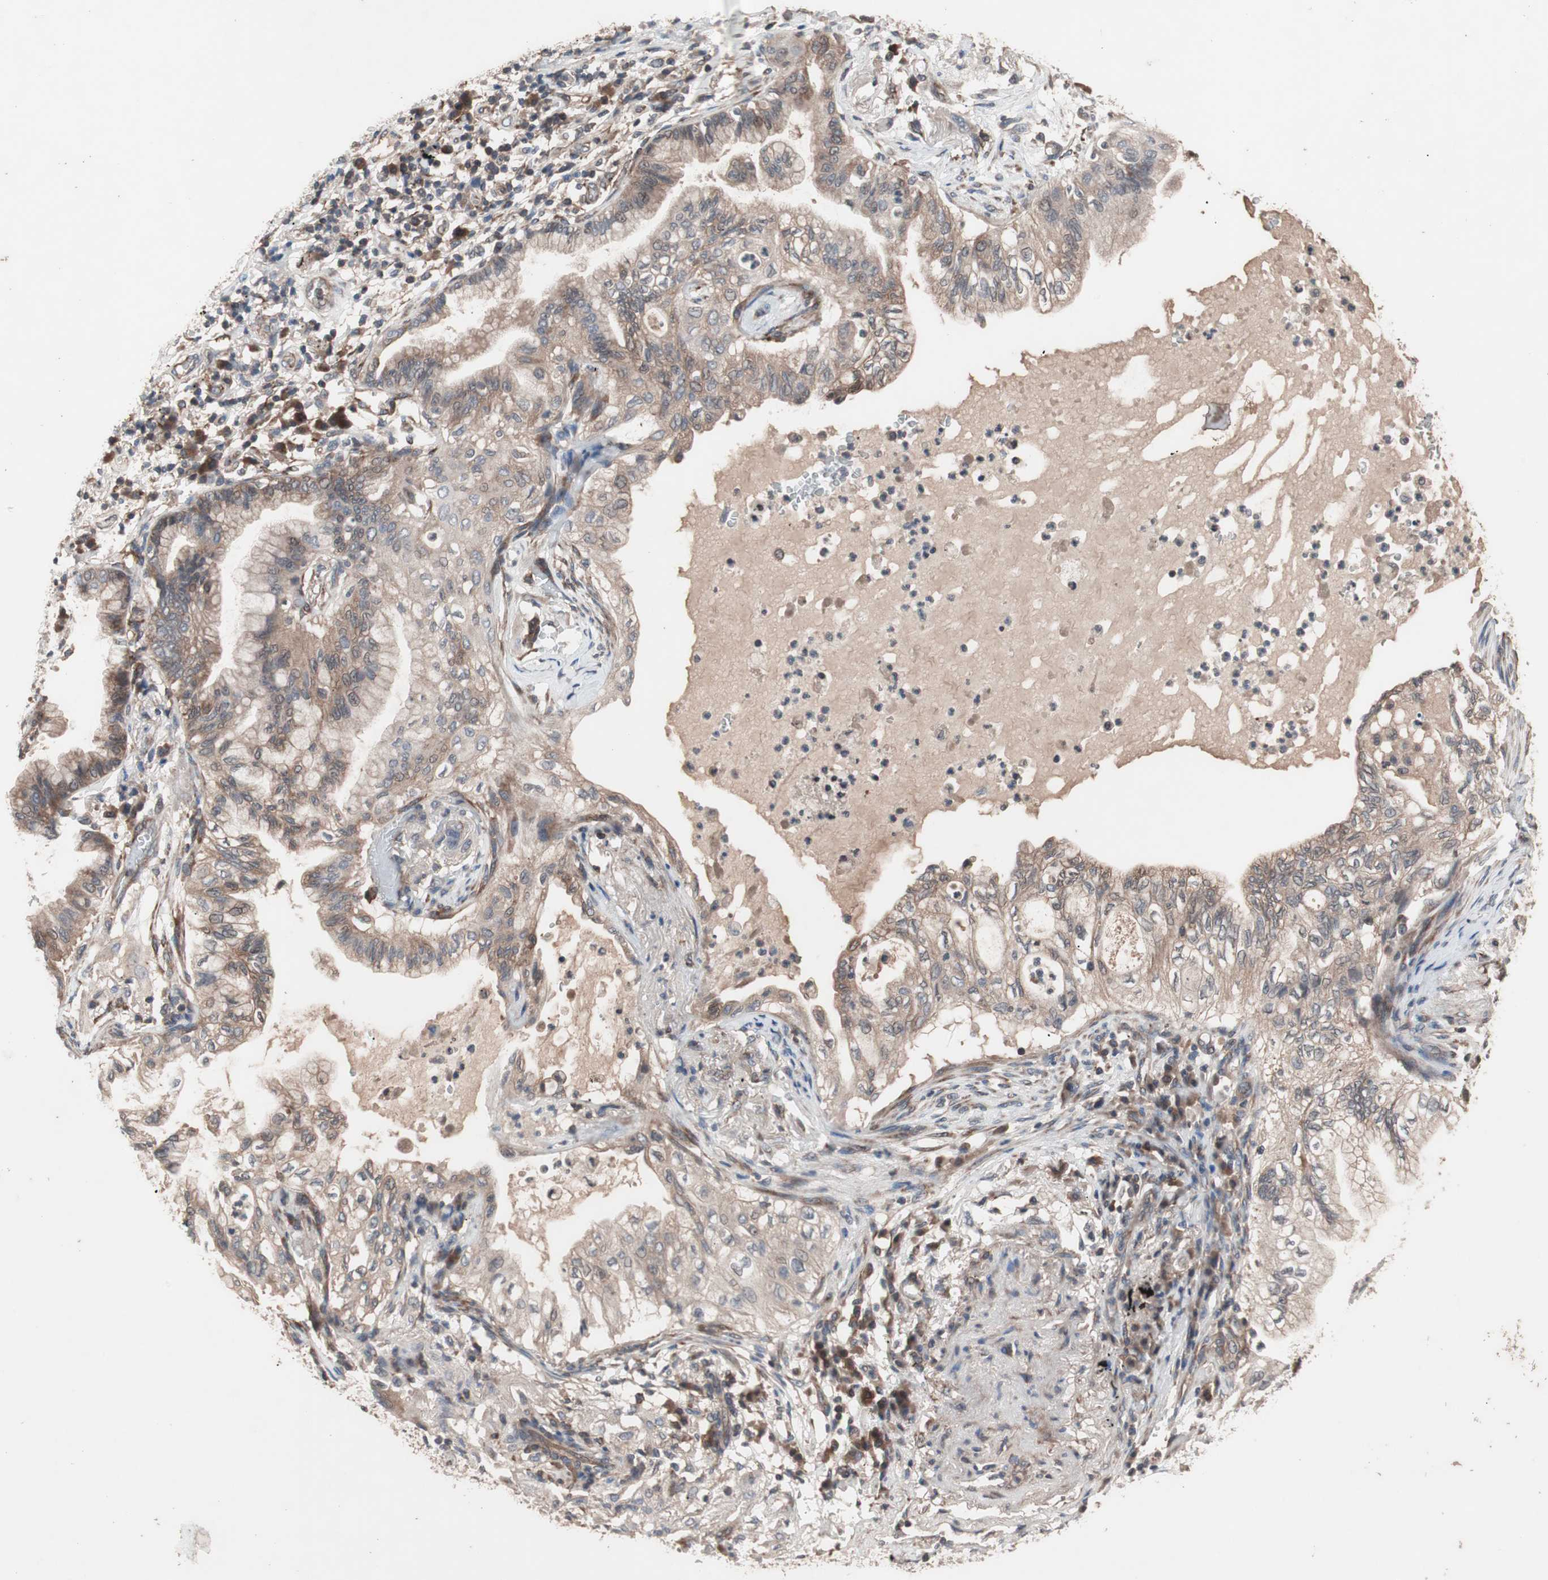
{"staining": {"intensity": "weak", "quantity": "<25%", "location": "cytoplasmic/membranous"}, "tissue": "lung cancer", "cell_type": "Tumor cells", "image_type": "cancer", "snomed": [{"axis": "morphology", "description": "Adenocarcinoma, NOS"}, {"axis": "topography", "description": "Lung"}], "caption": "High power microscopy micrograph of an immunohistochemistry (IHC) micrograph of lung adenocarcinoma, revealing no significant expression in tumor cells. (Brightfield microscopy of DAB IHC at high magnification).", "gene": "IRS1", "patient": {"sex": "female", "age": 70}}